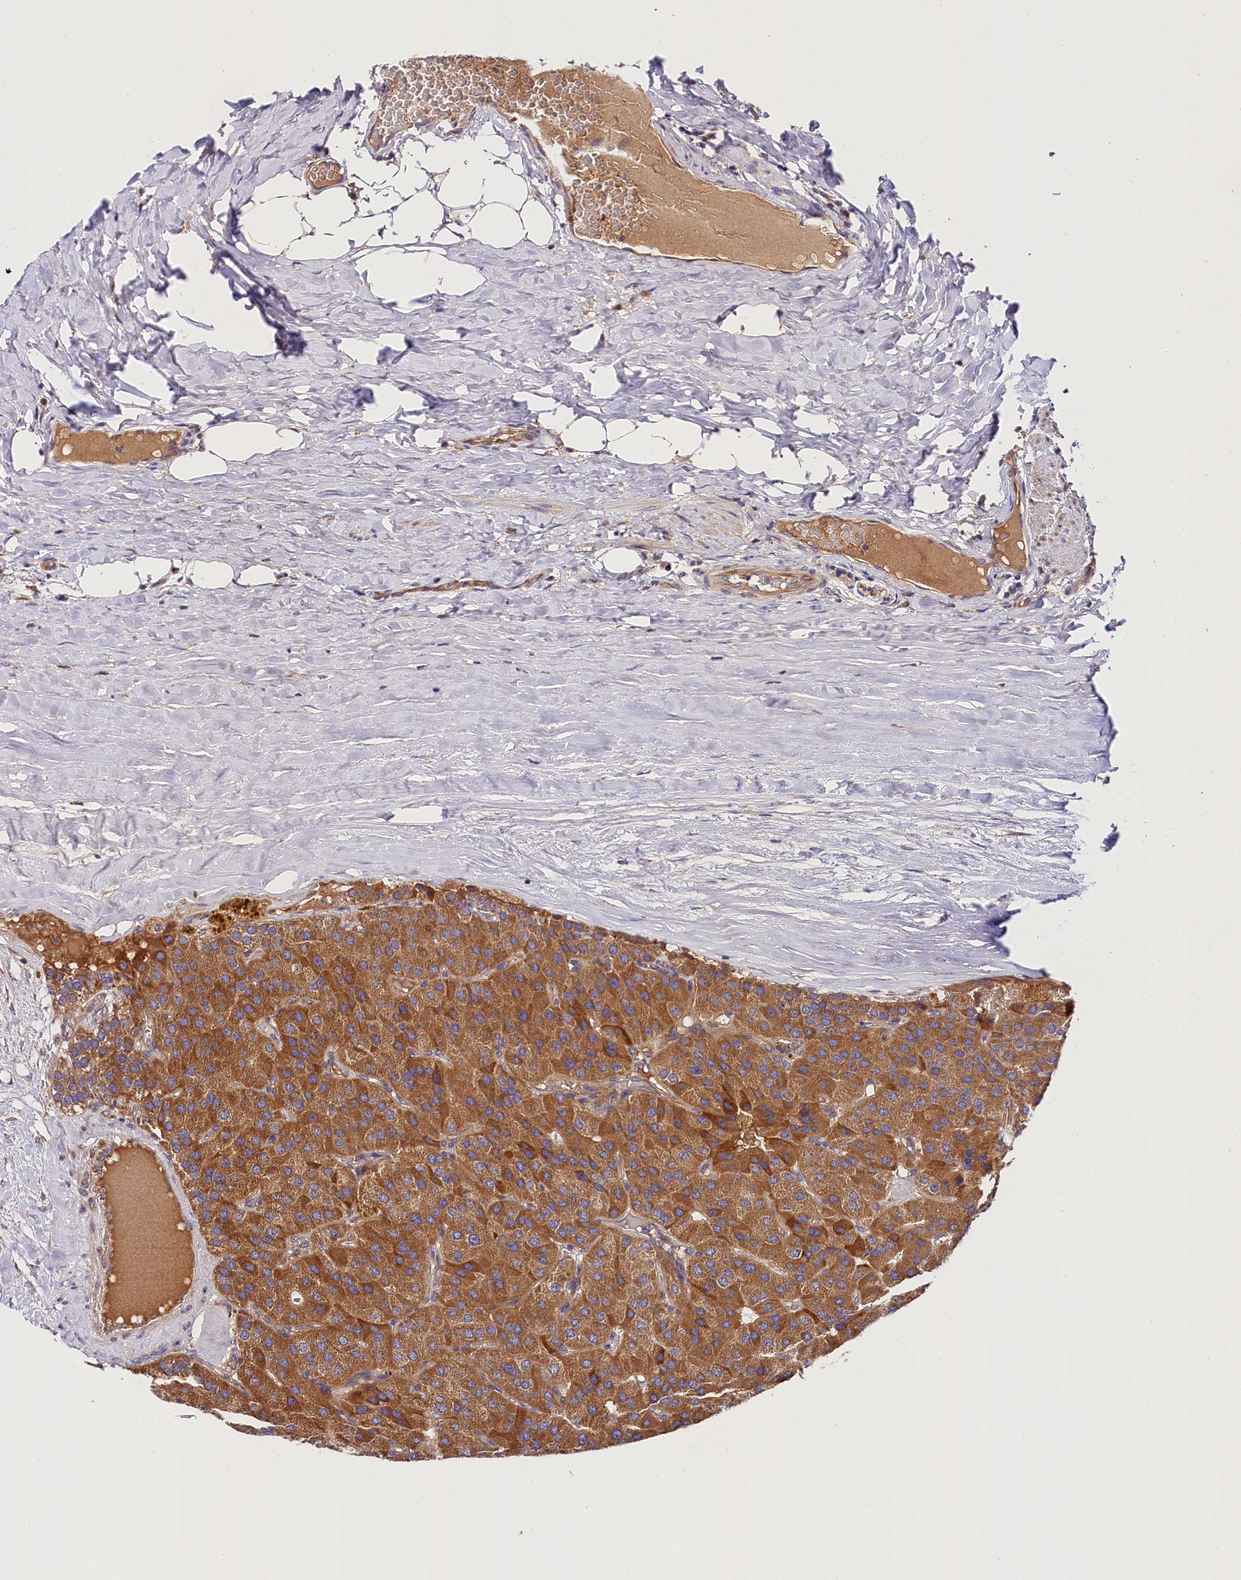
{"staining": {"intensity": "moderate", "quantity": ">75%", "location": "cytoplasmic/membranous"}, "tissue": "parathyroid gland", "cell_type": "Glandular cells", "image_type": "normal", "snomed": [{"axis": "morphology", "description": "Normal tissue, NOS"}, {"axis": "morphology", "description": "Adenoma, NOS"}, {"axis": "topography", "description": "Parathyroid gland"}], "caption": "Immunohistochemistry (IHC) photomicrograph of unremarkable human parathyroid gland stained for a protein (brown), which shows medium levels of moderate cytoplasmic/membranous staining in about >75% of glandular cells.", "gene": "SPG11", "patient": {"sex": "female", "age": 86}}